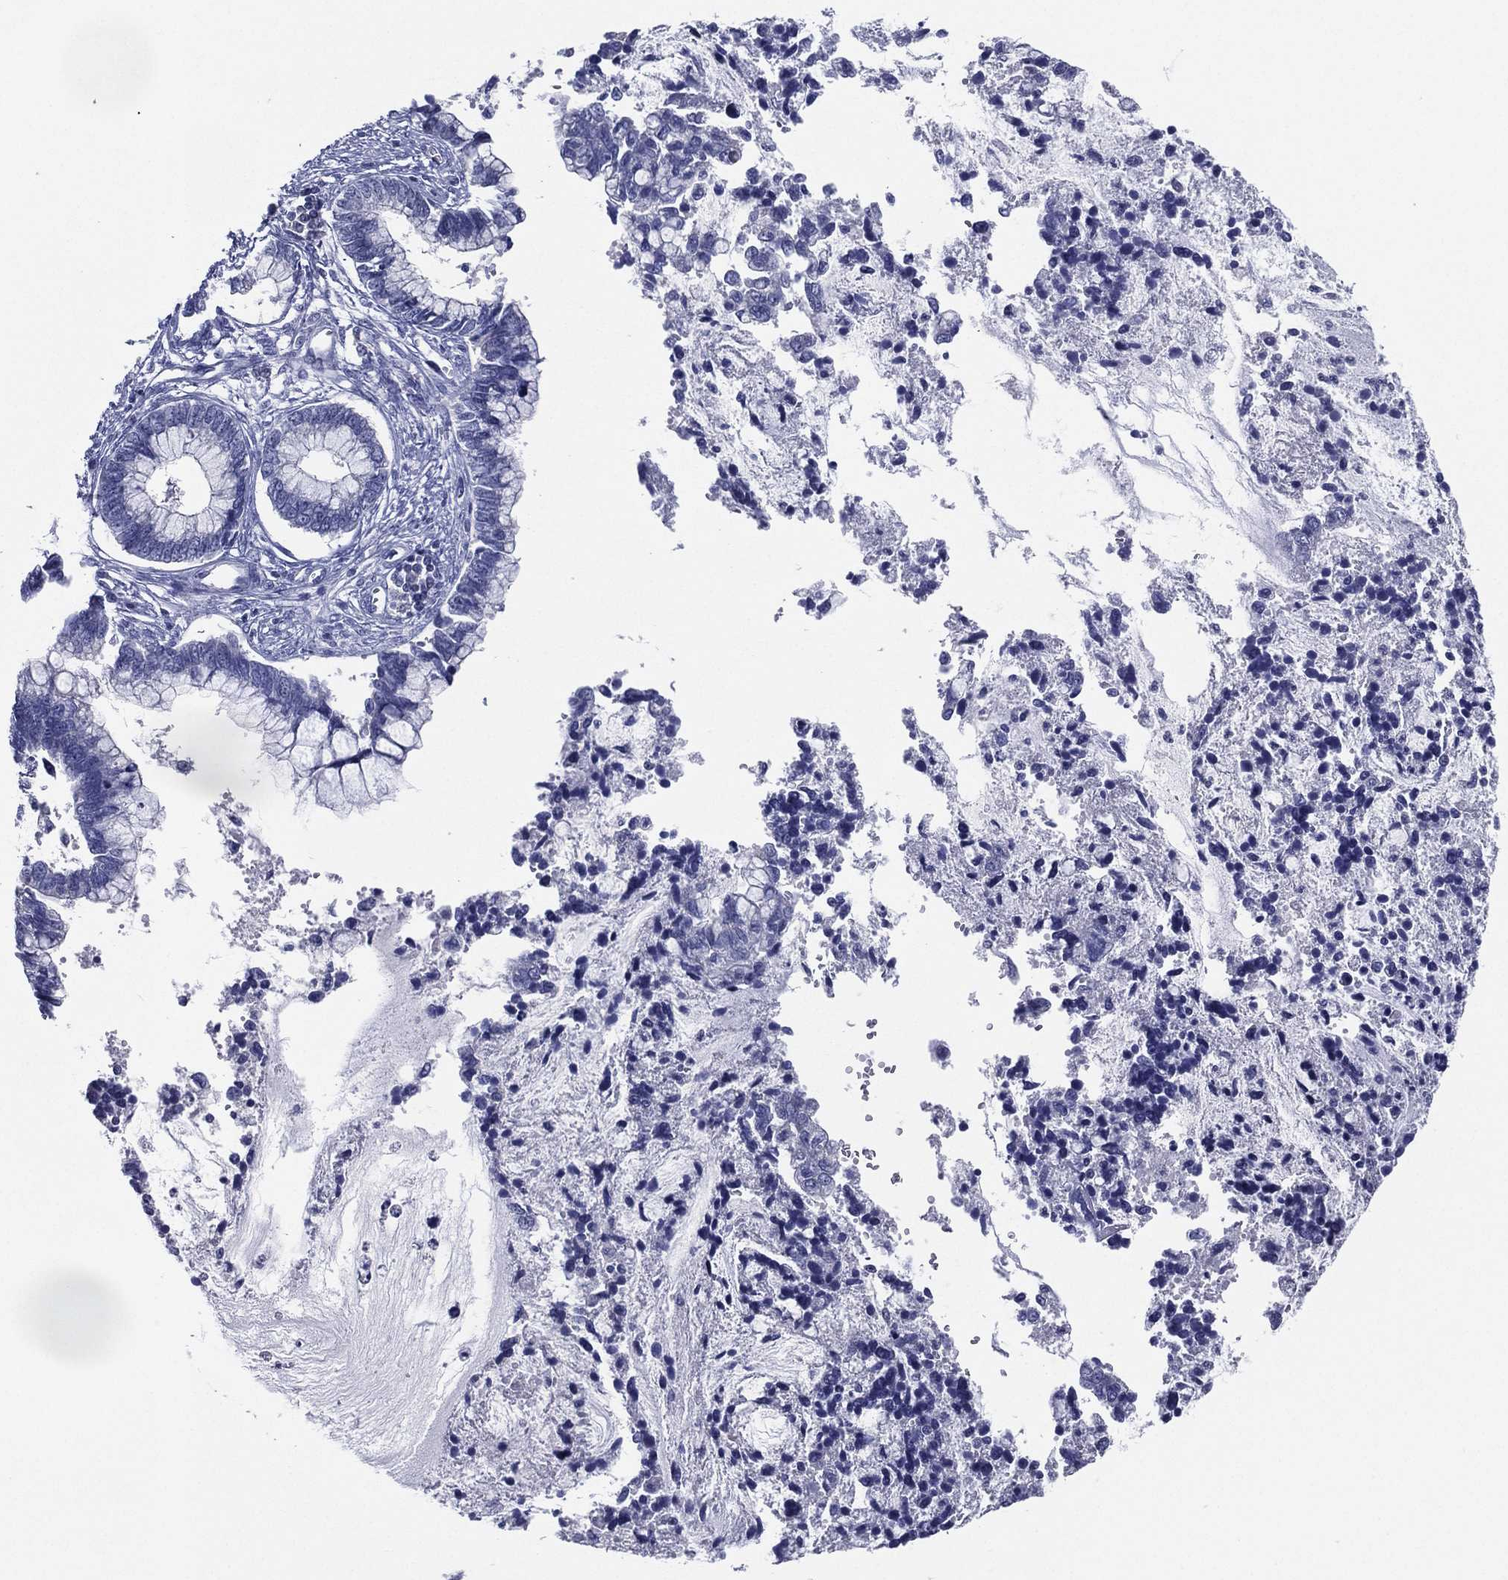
{"staining": {"intensity": "negative", "quantity": "none", "location": "none"}, "tissue": "cervical cancer", "cell_type": "Tumor cells", "image_type": "cancer", "snomed": [{"axis": "morphology", "description": "Adenocarcinoma, NOS"}, {"axis": "topography", "description": "Cervix"}], "caption": "Human cervical cancer (adenocarcinoma) stained for a protein using immunohistochemistry shows no staining in tumor cells.", "gene": "SLC13A4", "patient": {"sex": "female", "age": 44}}